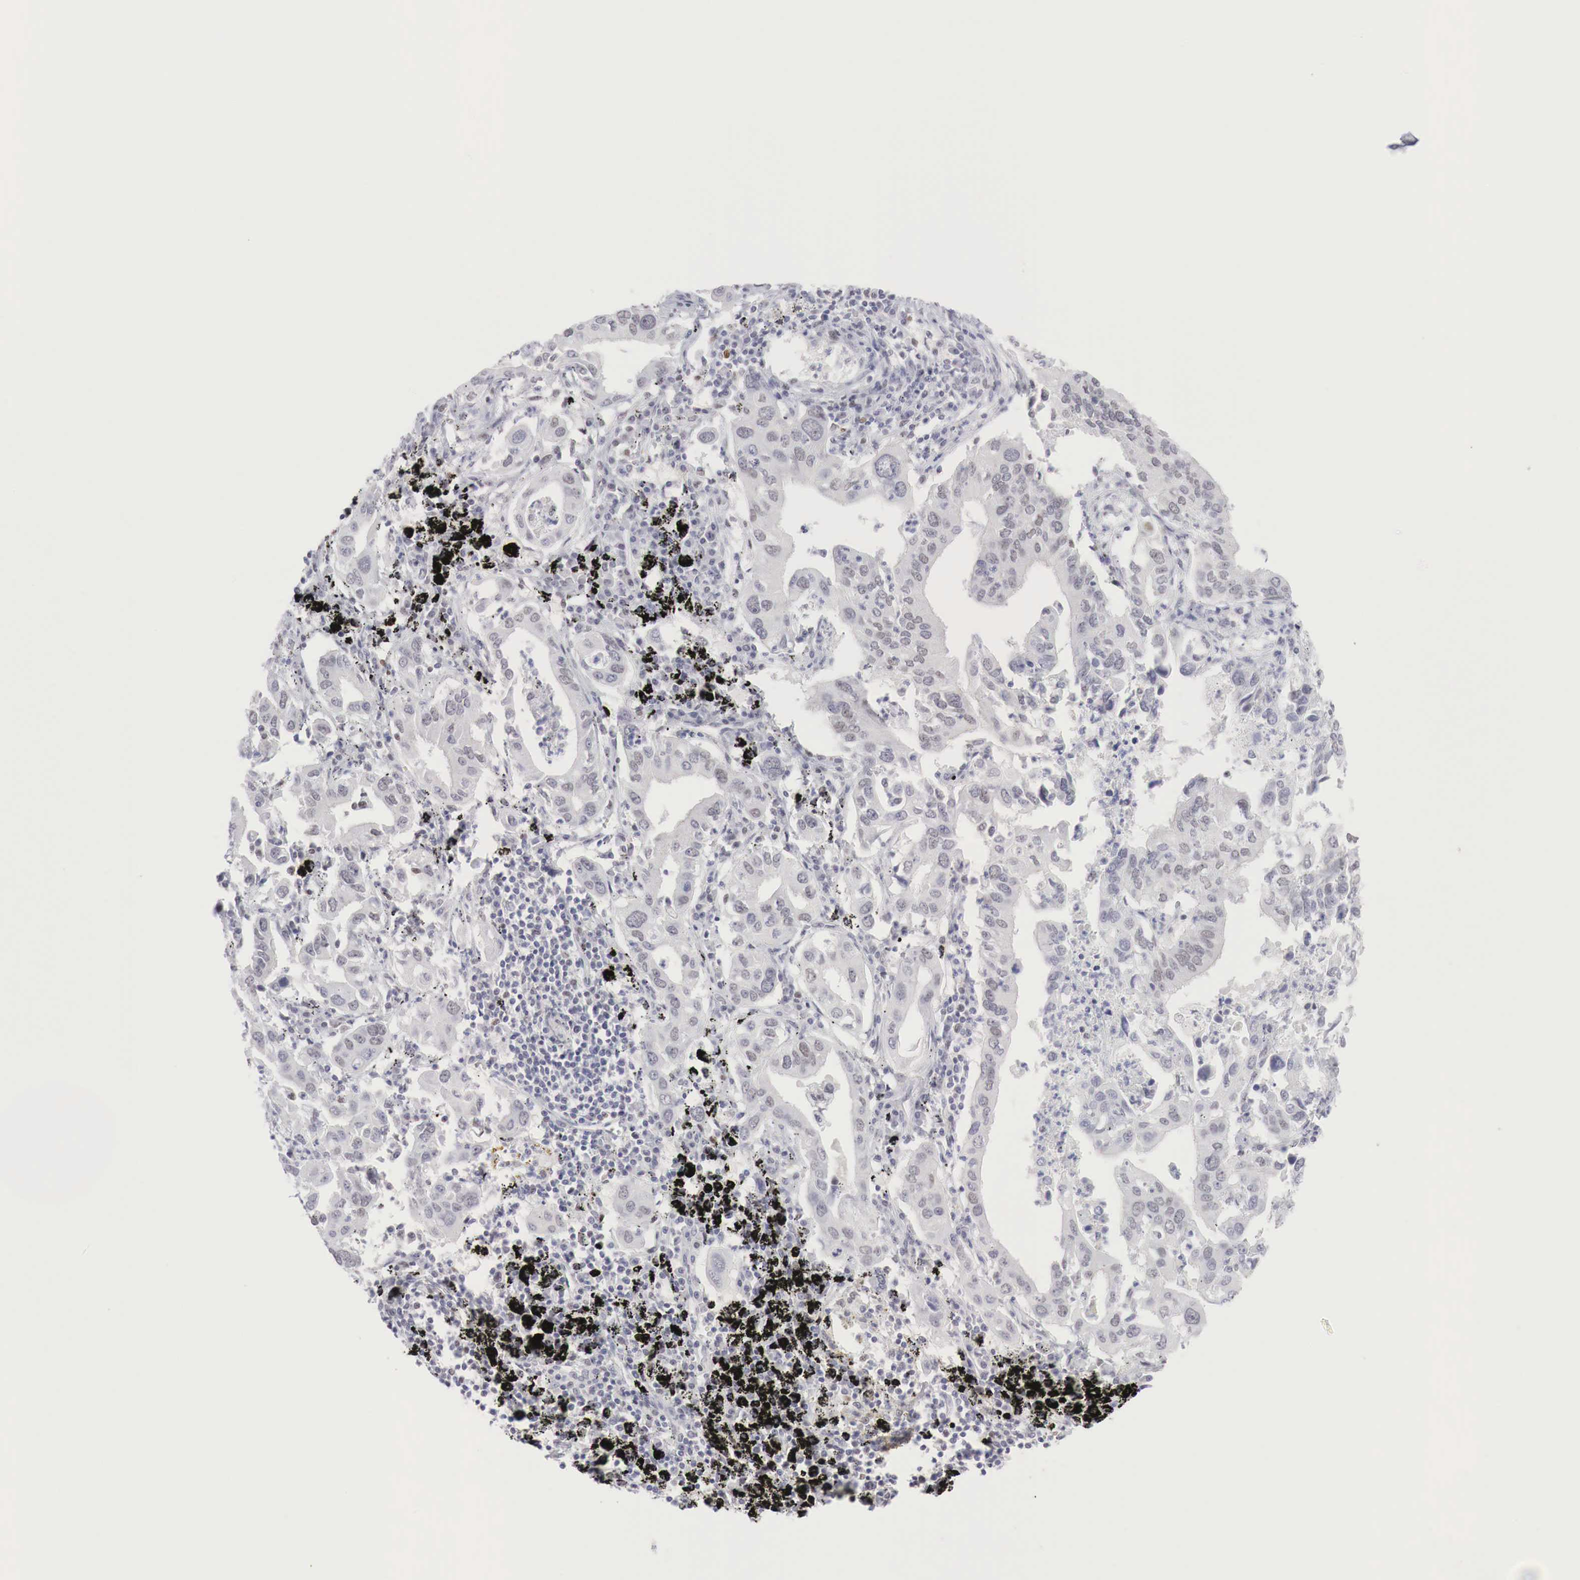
{"staining": {"intensity": "weak", "quantity": "<25%", "location": "nuclear"}, "tissue": "lung cancer", "cell_type": "Tumor cells", "image_type": "cancer", "snomed": [{"axis": "morphology", "description": "Adenocarcinoma, NOS"}, {"axis": "topography", "description": "Lung"}], "caption": "Tumor cells show no significant expression in lung cancer (adenocarcinoma).", "gene": "FOXP2", "patient": {"sex": "male", "age": 48}}